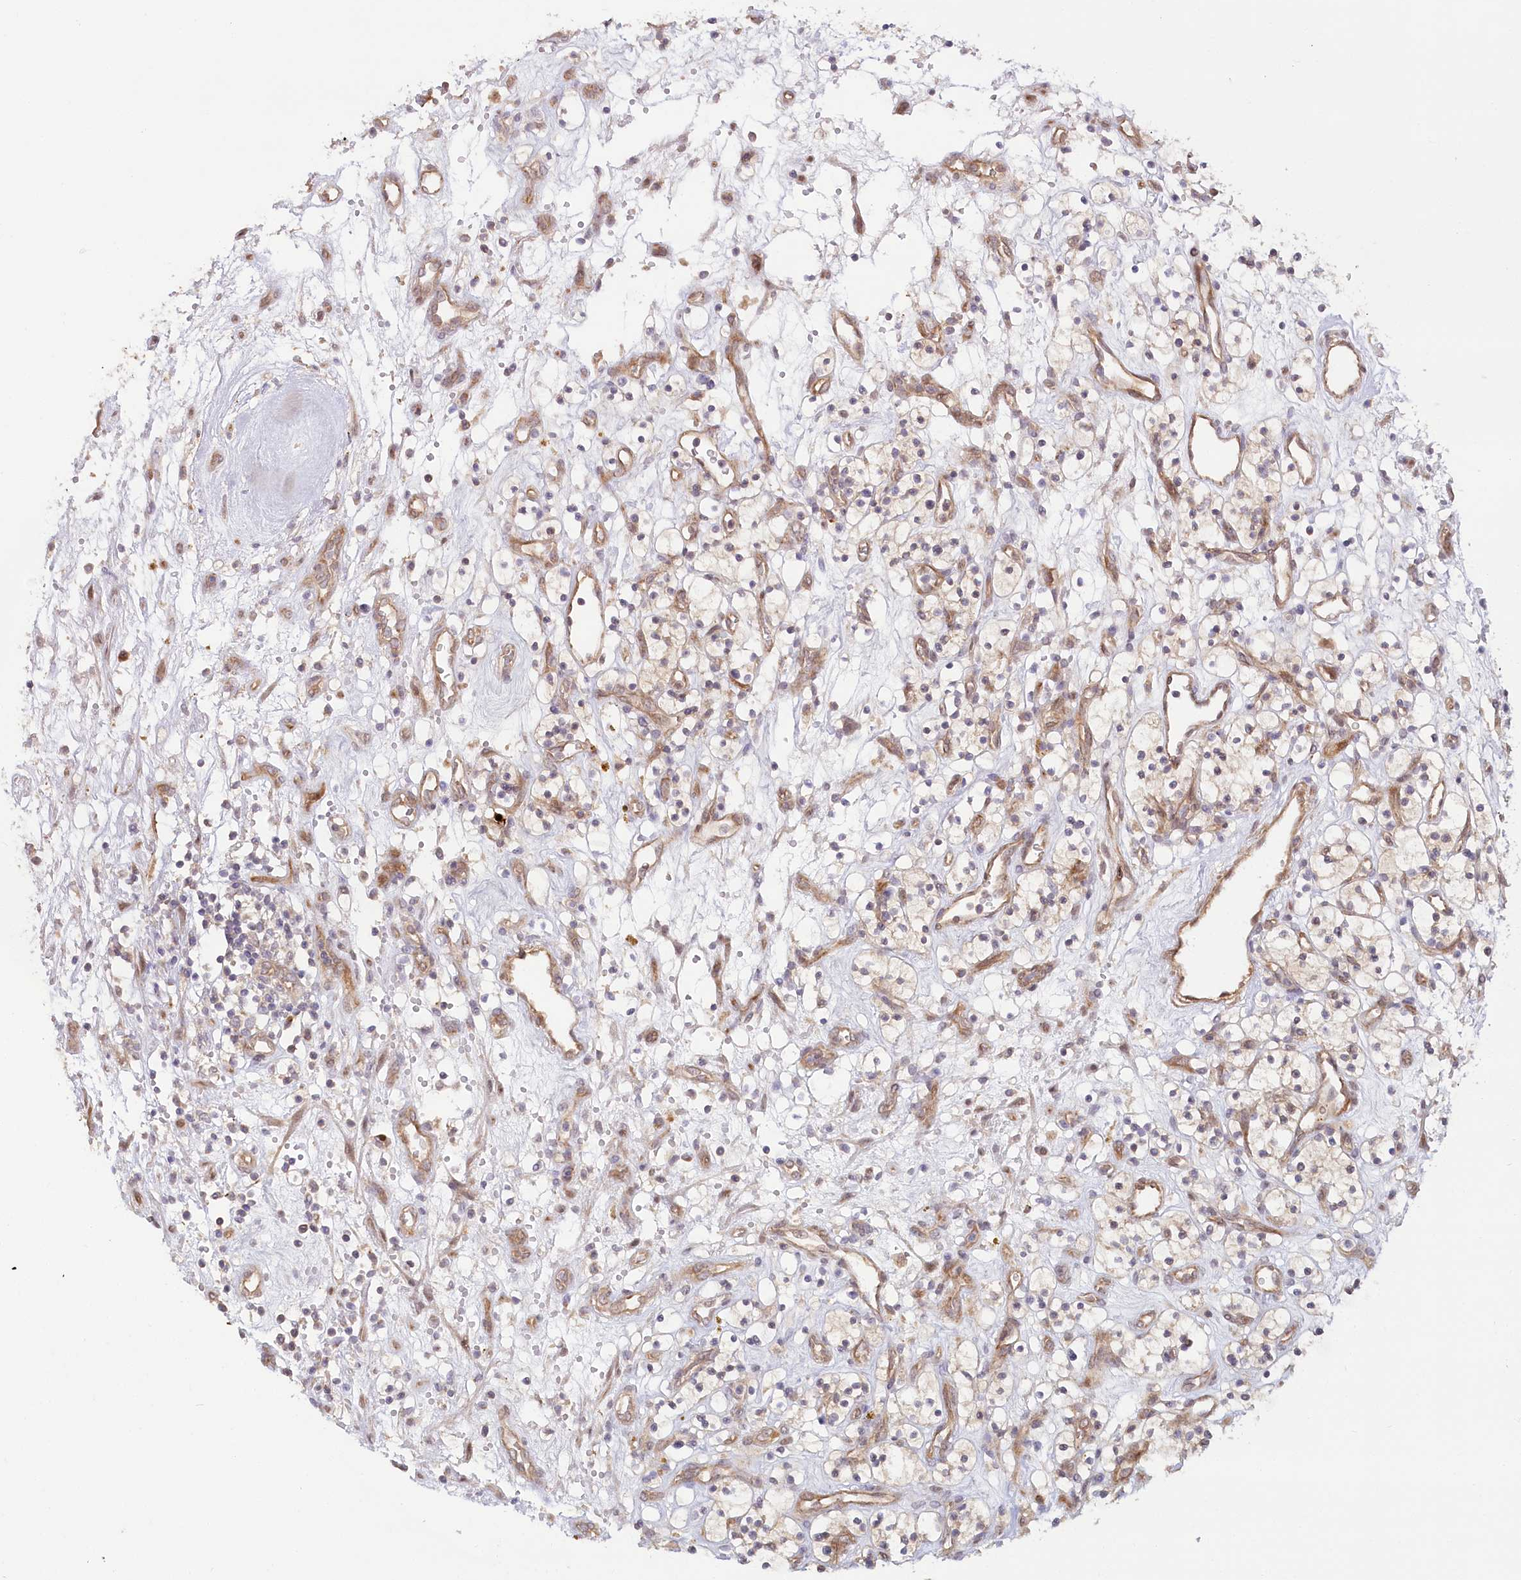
{"staining": {"intensity": "negative", "quantity": "none", "location": "none"}, "tissue": "renal cancer", "cell_type": "Tumor cells", "image_type": "cancer", "snomed": [{"axis": "morphology", "description": "Adenocarcinoma, NOS"}, {"axis": "topography", "description": "Kidney"}], "caption": "Tumor cells show no significant staining in renal adenocarcinoma. (Brightfield microscopy of DAB immunohistochemistry (IHC) at high magnification).", "gene": "CEP70", "patient": {"sex": "female", "age": 57}}